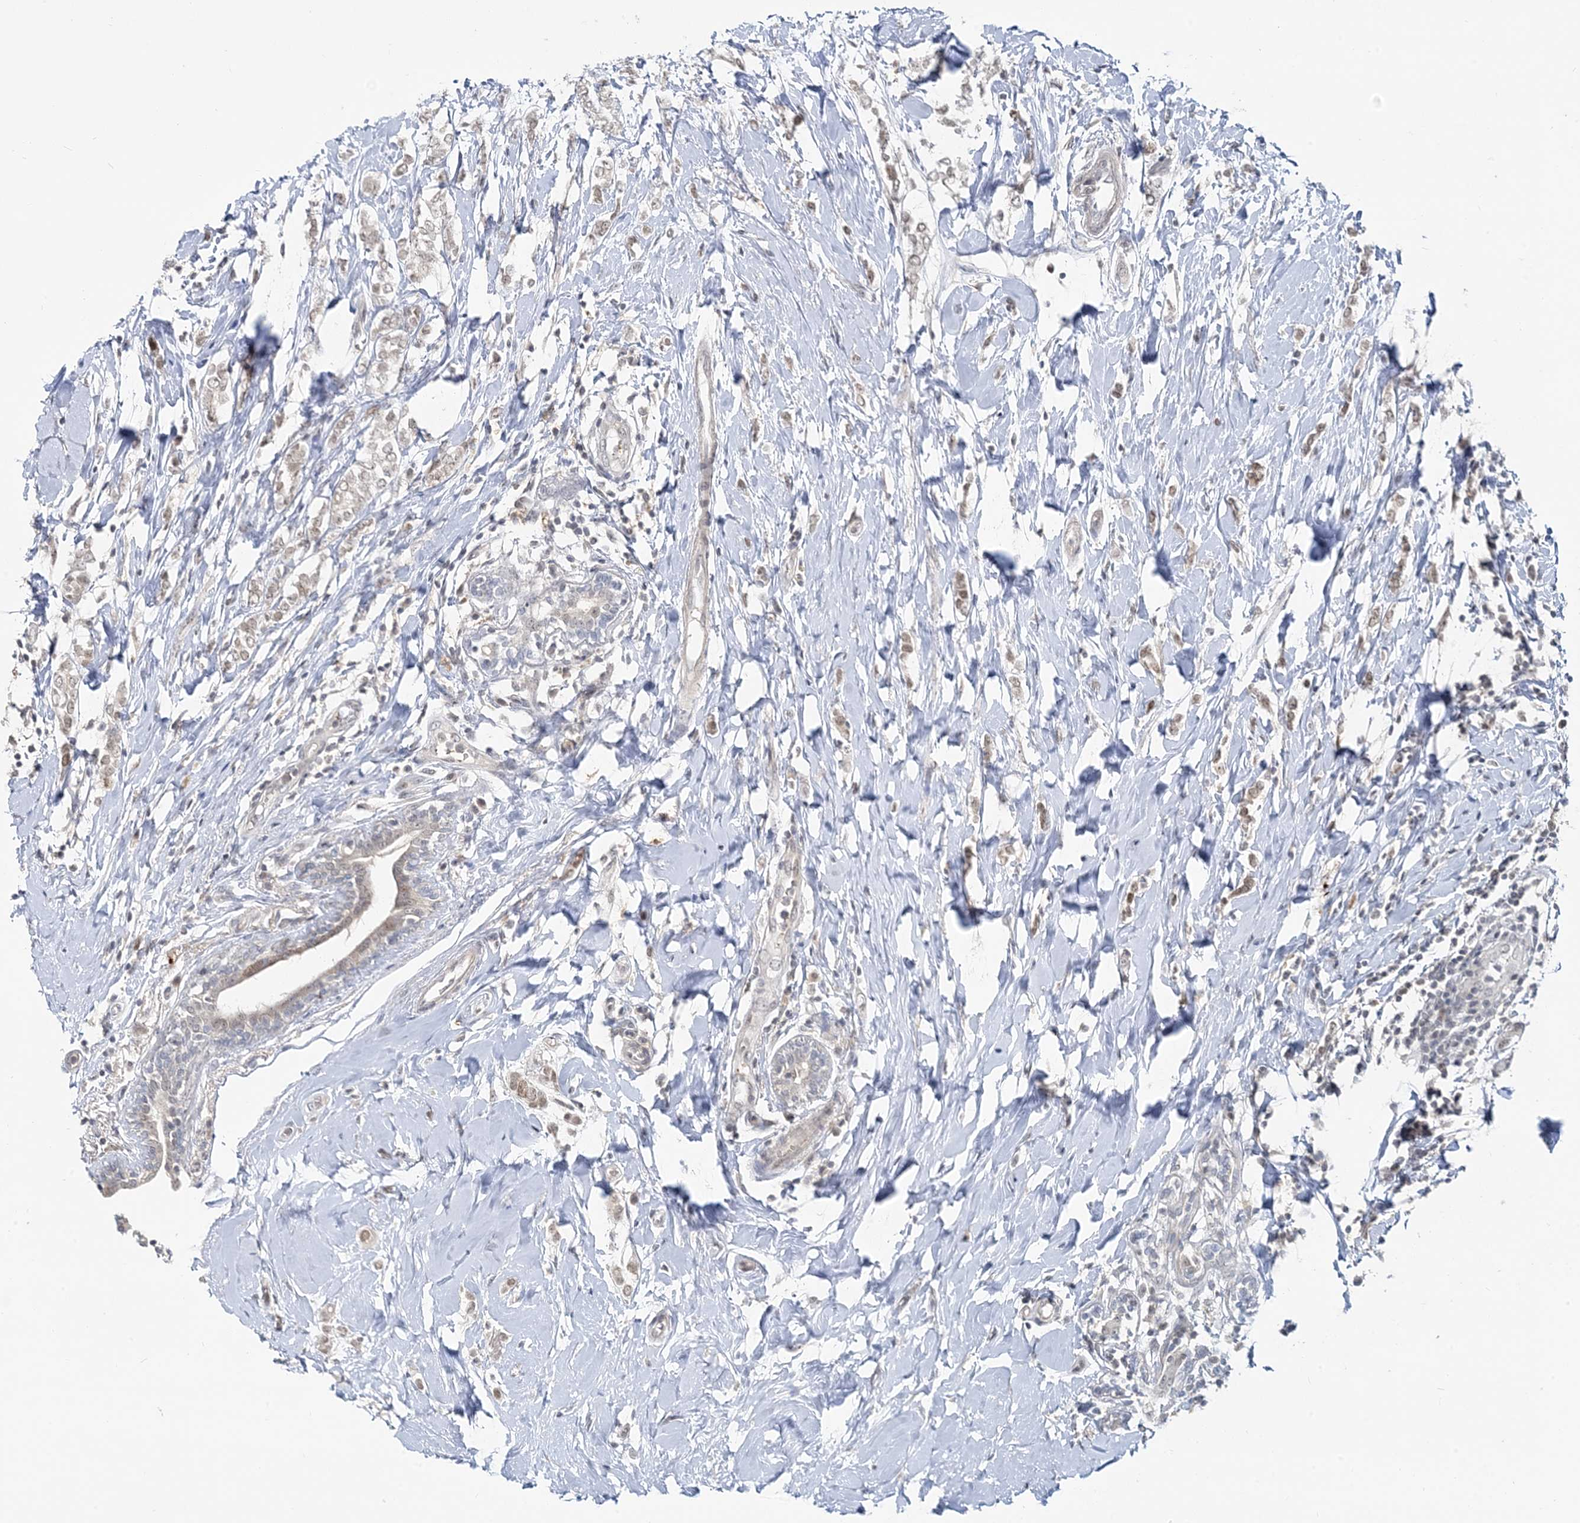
{"staining": {"intensity": "weak", "quantity": "25%-75%", "location": "nuclear"}, "tissue": "breast cancer", "cell_type": "Tumor cells", "image_type": "cancer", "snomed": [{"axis": "morphology", "description": "Normal tissue, NOS"}, {"axis": "morphology", "description": "Lobular carcinoma"}, {"axis": "topography", "description": "Breast"}], "caption": "Breast cancer (lobular carcinoma) stained with DAB IHC exhibits low levels of weak nuclear positivity in about 25%-75% of tumor cells. (DAB (3,3'-diaminobenzidine) IHC, brown staining for protein, blue staining for nuclei).", "gene": "LEXM", "patient": {"sex": "female", "age": 47}}